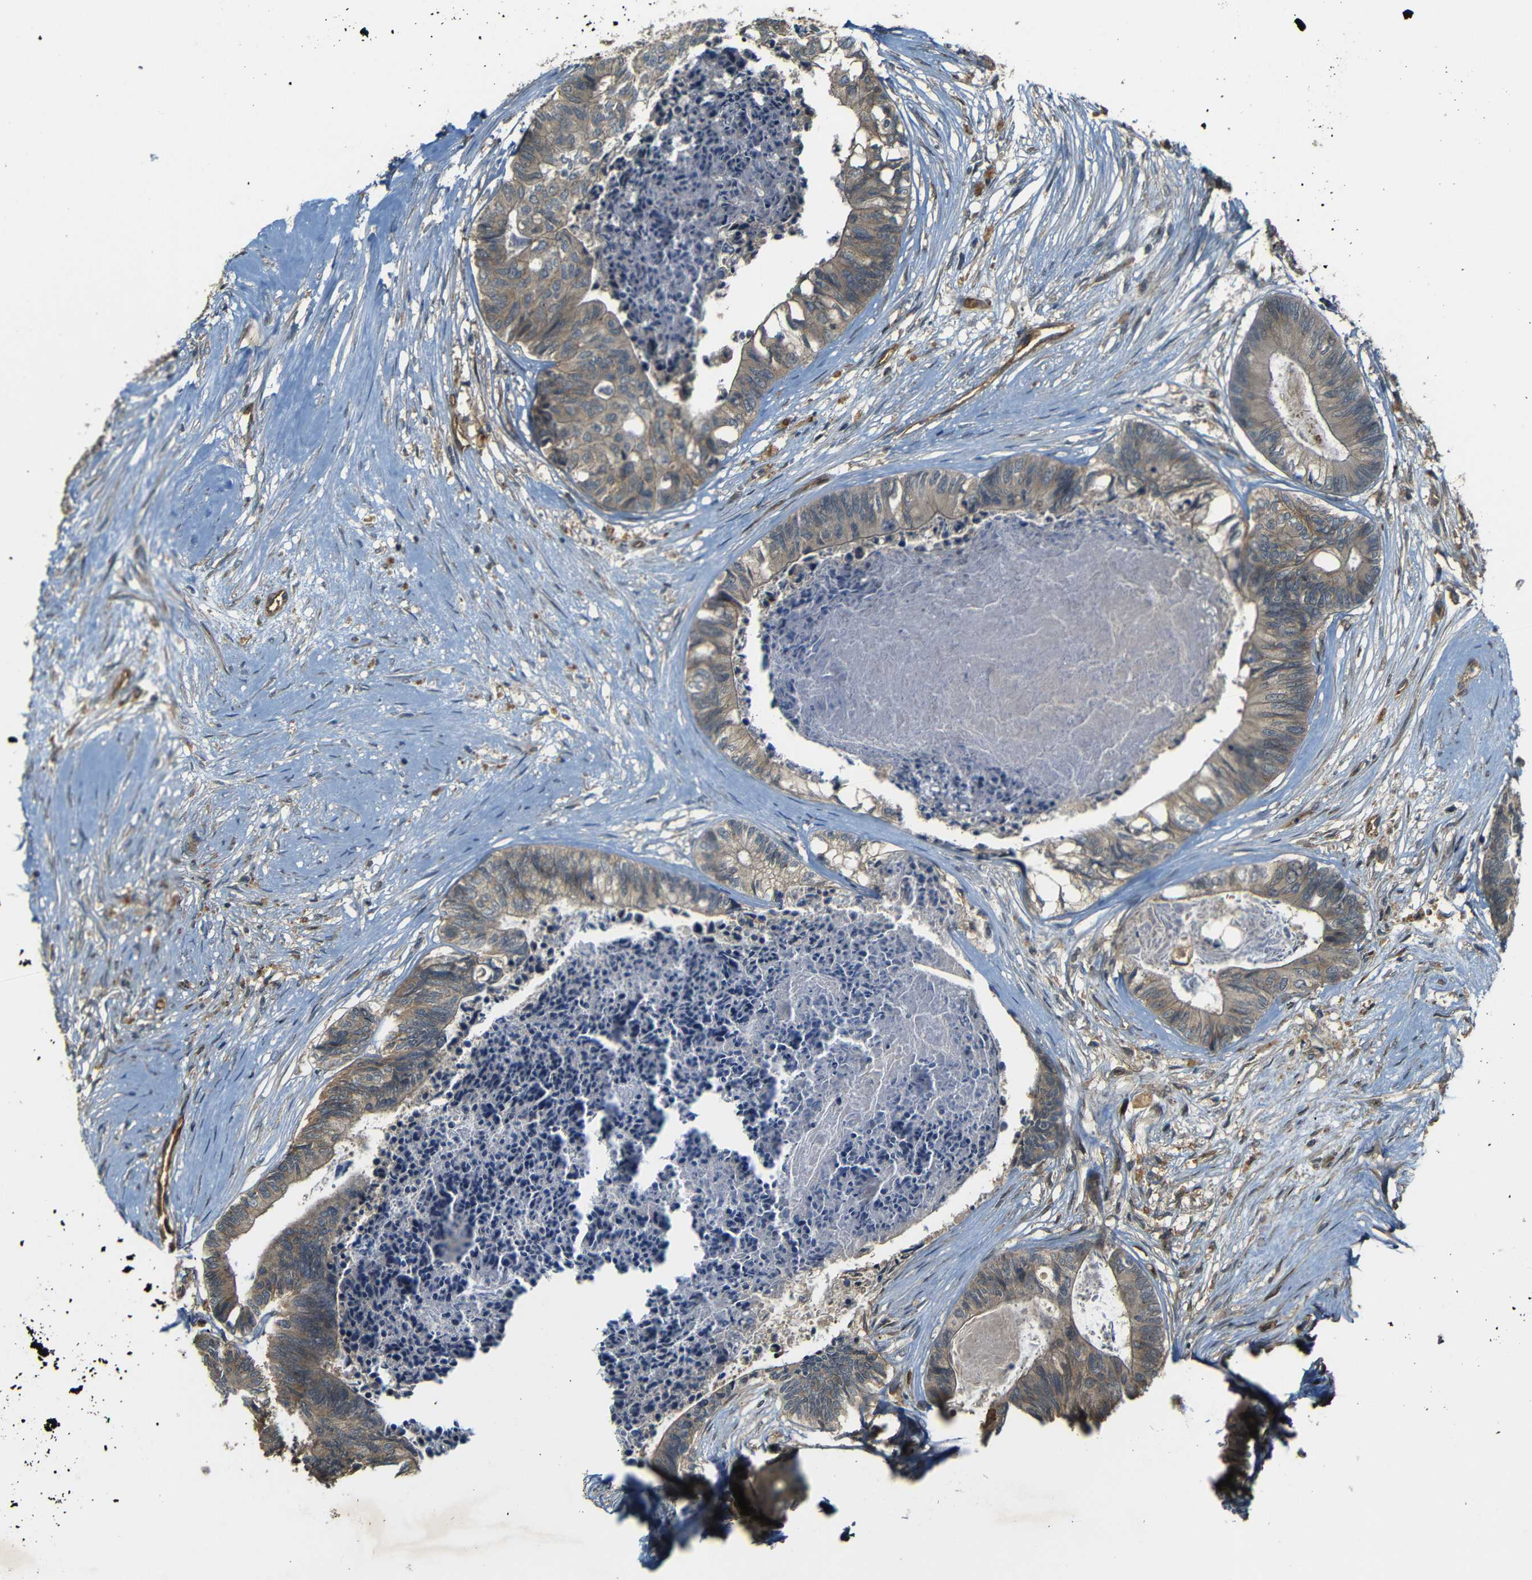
{"staining": {"intensity": "moderate", "quantity": ">75%", "location": "cytoplasmic/membranous"}, "tissue": "colorectal cancer", "cell_type": "Tumor cells", "image_type": "cancer", "snomed": [{"axis": "morphology", "description": "Adenocarcinoma, NOS"}, {"axis": "topography", "description": "Rectum"}], "caption": "Colorectal cancer (adenocarcinoma) stained with DAB immunohistochemistry displays medium levels of moderate cytoplasmic/membranous expression in about >75% of tumor cells.", "gene": "RELL1", "patient": {"sex": "male", "age": 63}}